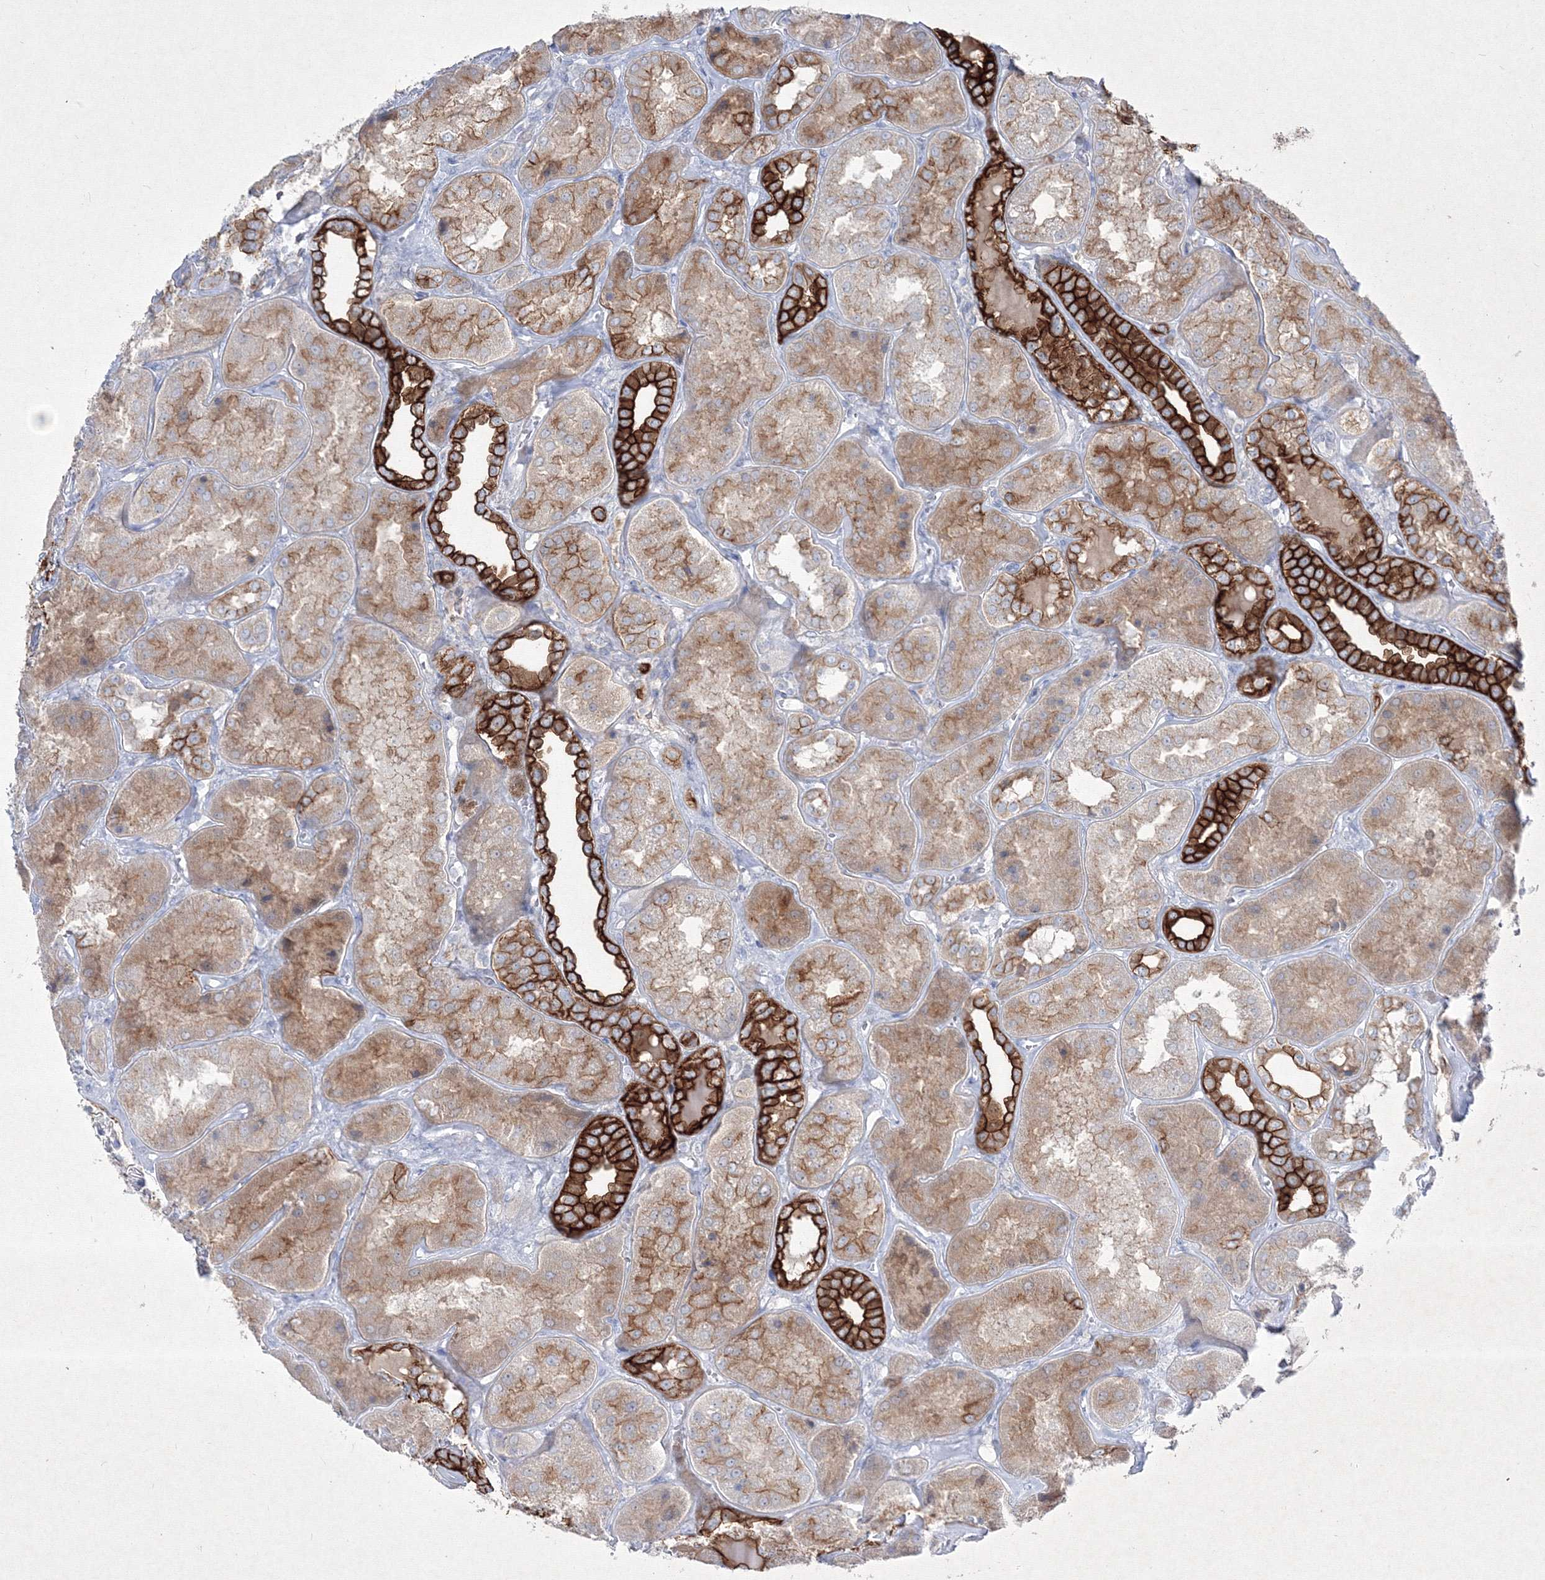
{"staining": {"intensity": "negative", "quantity": "none", "location": "none"}, "tissue": "kidney", "cell_type": "Cells in glomeruli", "image_type": "normal", "snomed": [{"axis": "morphology", "description": "Normal tissue, NOS"}, {"axis": "topography", "description": "Kidney"}], "caption": "Cells in glomeruli are negative for brown protein staining in normal kidney. (DAB (3,3'-diaminobenzidine) immunohistochemistry visualized using brightfield microscopy, high magnification).", "gene": "TMEM139", "patient": {"sex": "female", "age": 56}}